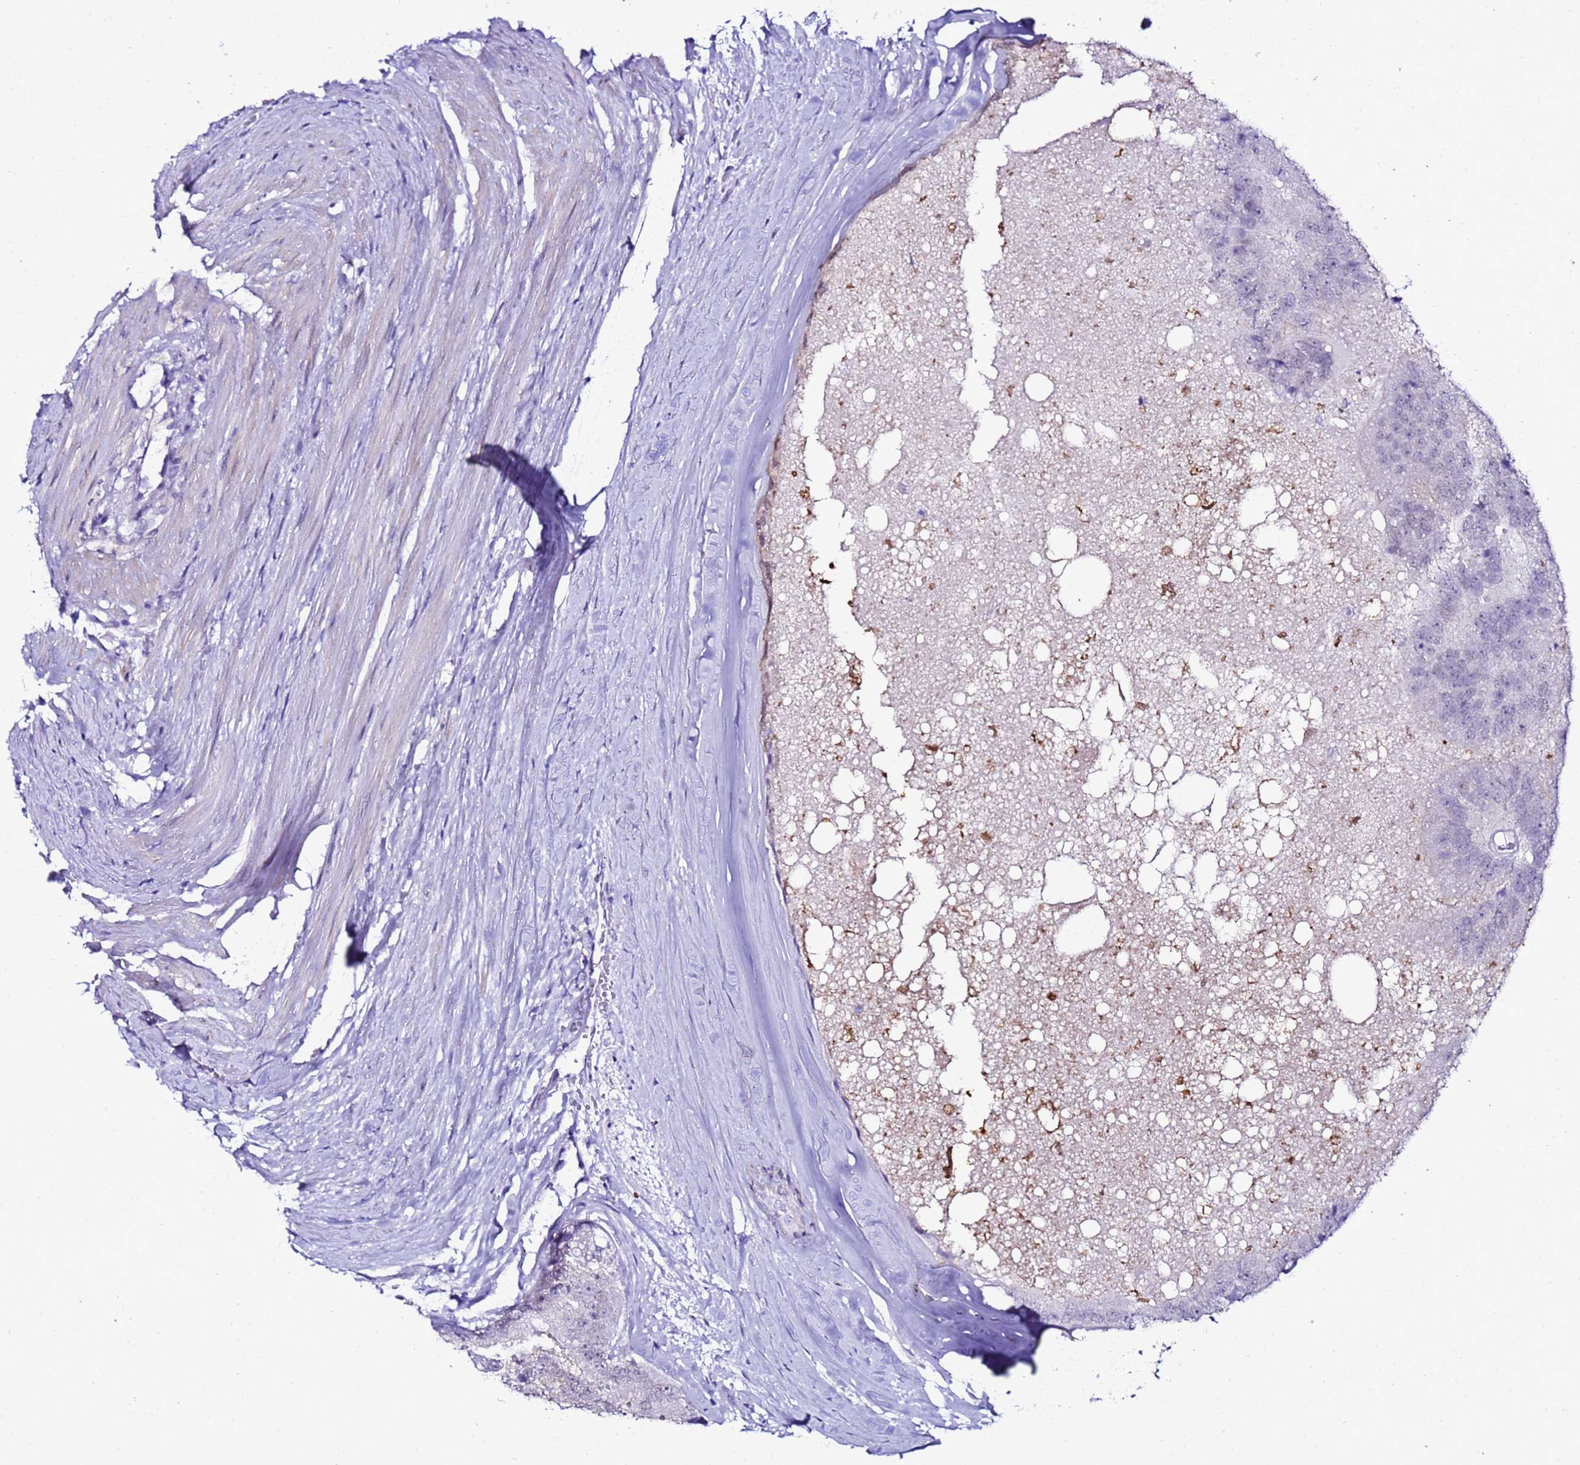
{"staining": {"intensity": "weak", "quantity": "<25%", "location": "nuclear"}, "tissue": "prostate cancer", "cell_type": "Tumor cells", "image_type": "cancer", "snomed": [{"axis": "morphology", "description": "Adenocarcinoma, High grade"}, {"axis": "topography", "description": "Prostate"}], "caption": "IHC of human adenocarcinoma (high-grade) (prostate) demonstrates no expression in tumor cells. The staining is performed using DAB brown chromogen with nuclei counter-stained in using hematoxylin.", "gene": "BCL7A", "patient": {"sex": "male", "age": 70}}